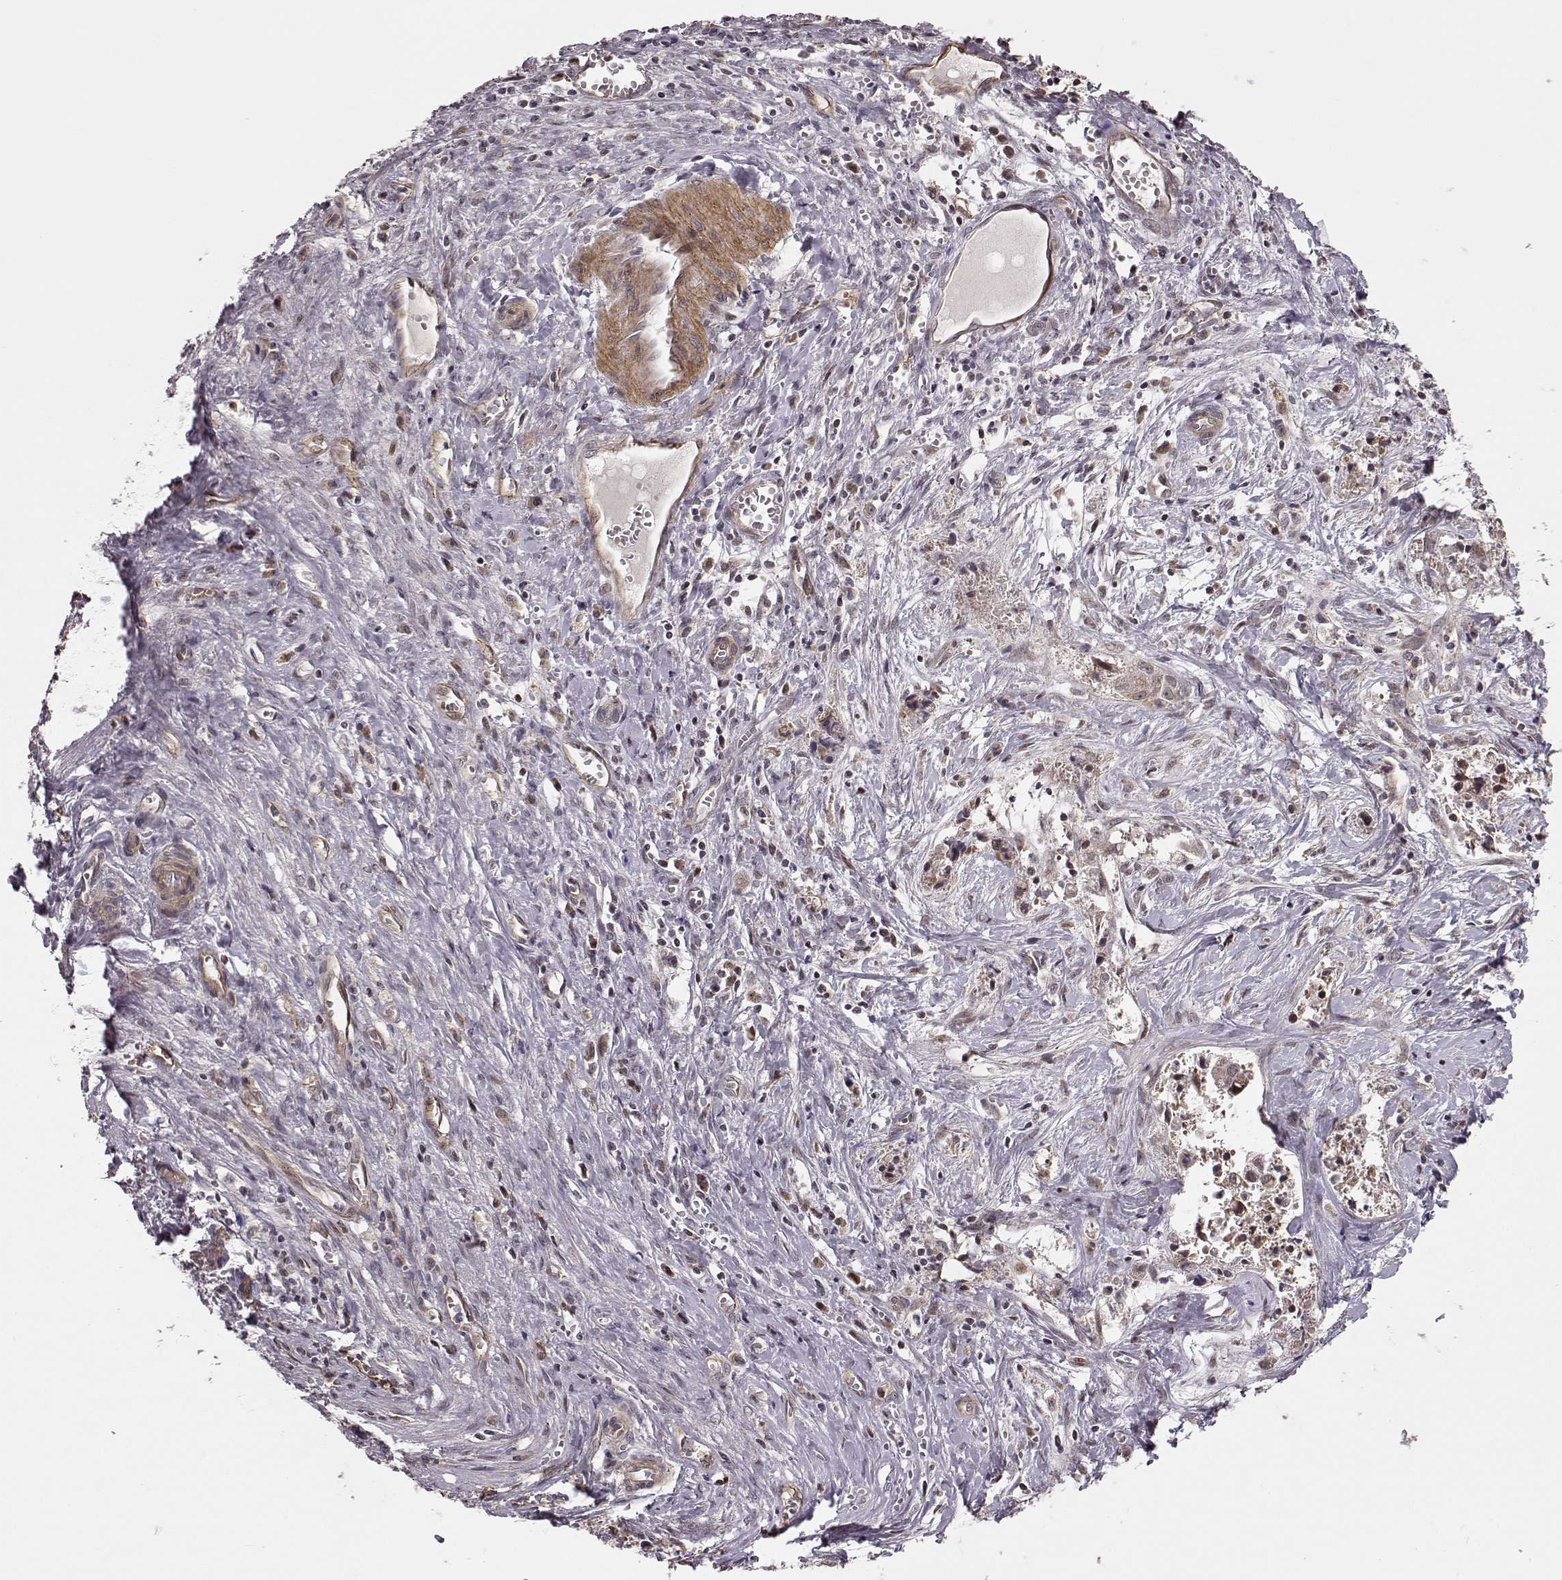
{"staining": {"intensity": "weak", "quantity": "25%-75%", "location": "cytoplasmic/membranous"}, "tissue": "liver cancer", "cell_type": "Tumor cells", "image_type": "cancer", "snomed": [{"axis": "morphology", "description": "Cholangiocarcinoma"}, {"axis": "topography", "description": "Liver"}], "caption": "Immunohistochemical staining of human cholangiocarcinoma (liver) exhibits low levels of weak cytoplasmic/membranous protein expression in about 25%-75% of tumor cells. The protein of interest is shown in brown color, while the nuclei are stained blue.", "gene": "BACH2", "patient": {"sex": "female", "age": 65}}